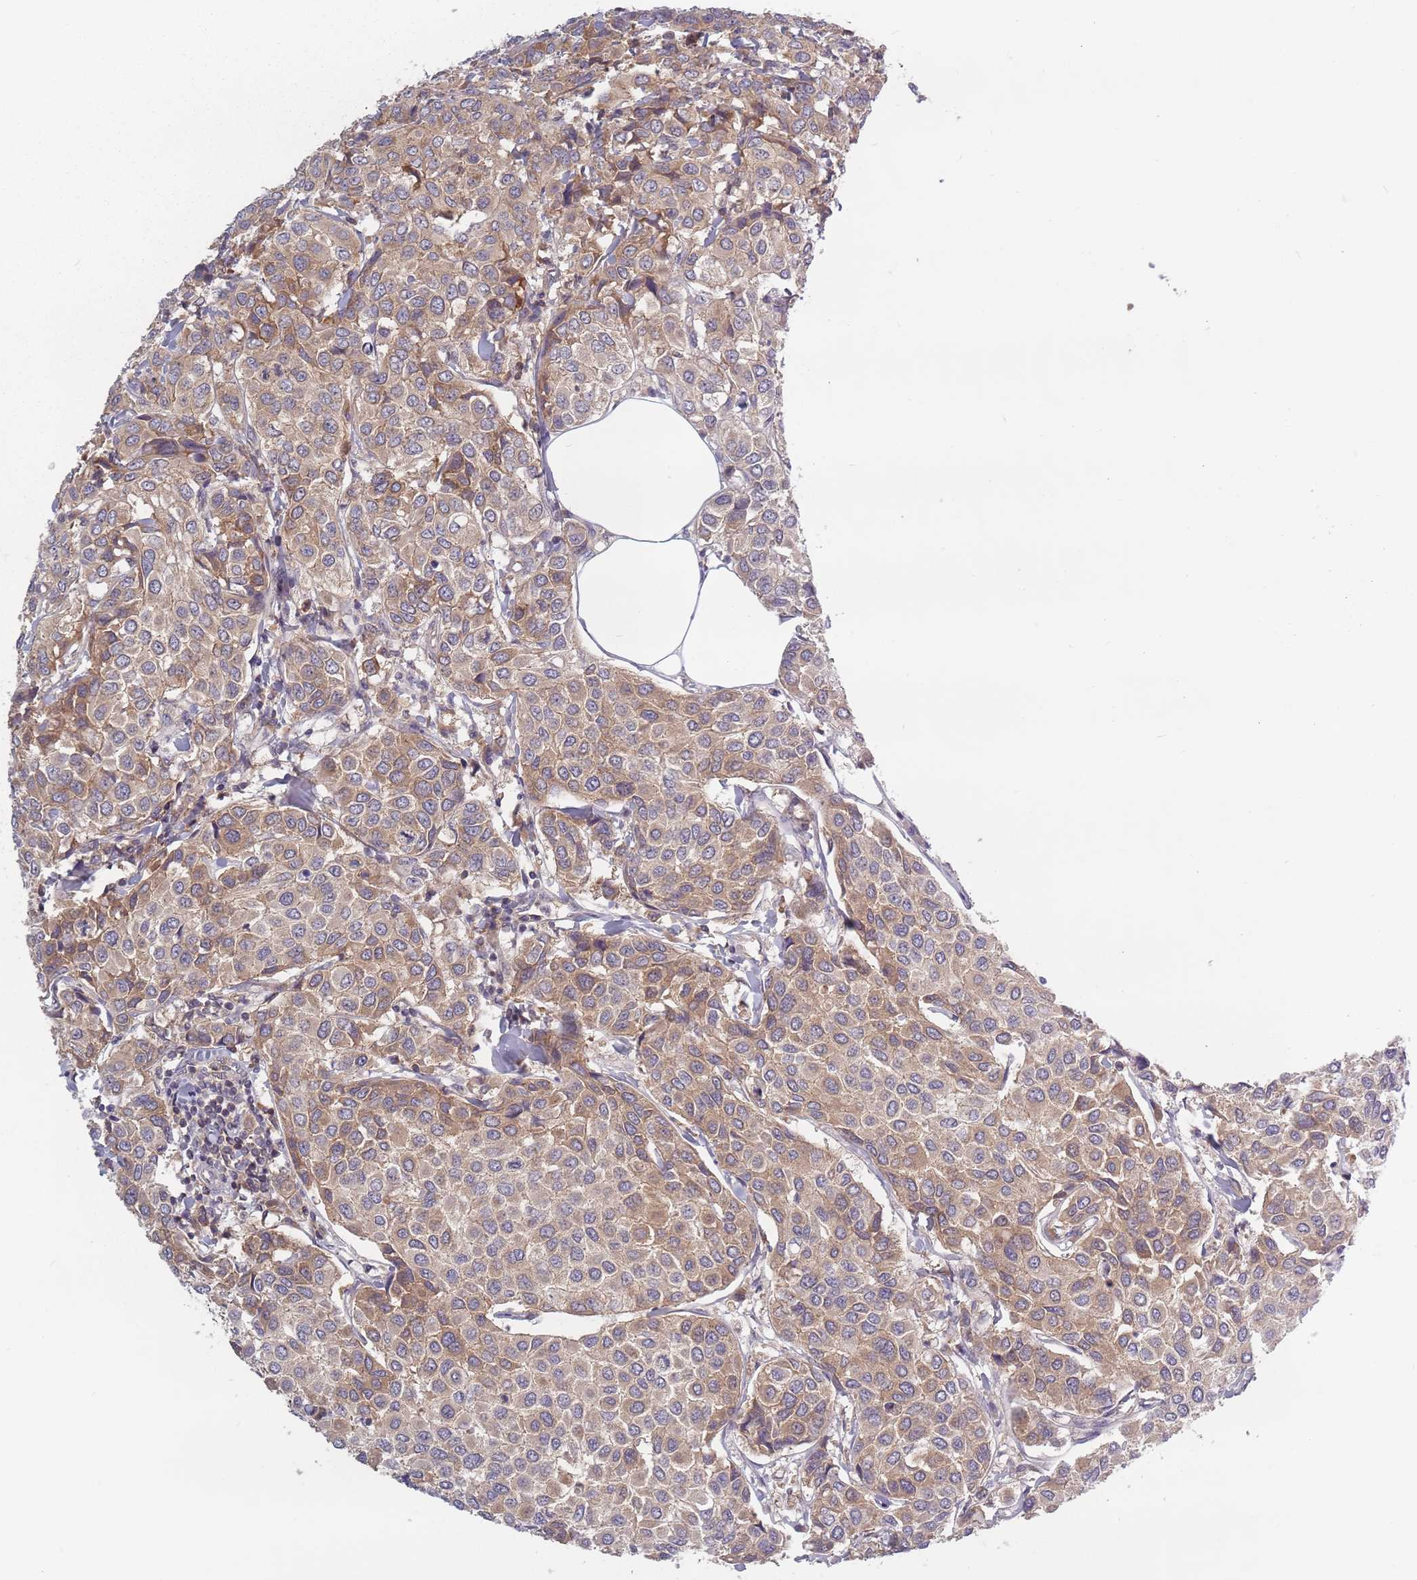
{"staining": {"intensity": "moderate", "quantity": ">75%", "location": "cytoplasmic/membranous"}, "tissue": "breast cancer", "cell_type": "Tumor cells", "image_type": "cancer", "snomed": [{"axis": "morphology", "description": "Duct carcinoma"}, {"axis": "topography", "description": "Breast"}], "caption": "Moderate cytoplasmic/membranous staining for a protein is appreciated in approximately >75% of tumor cells of breast cancer (invasive ductal carcinoma) using immunohistochemistry.", "gene": "ASB13", "patient": {"sex": "female", "age": 55}}